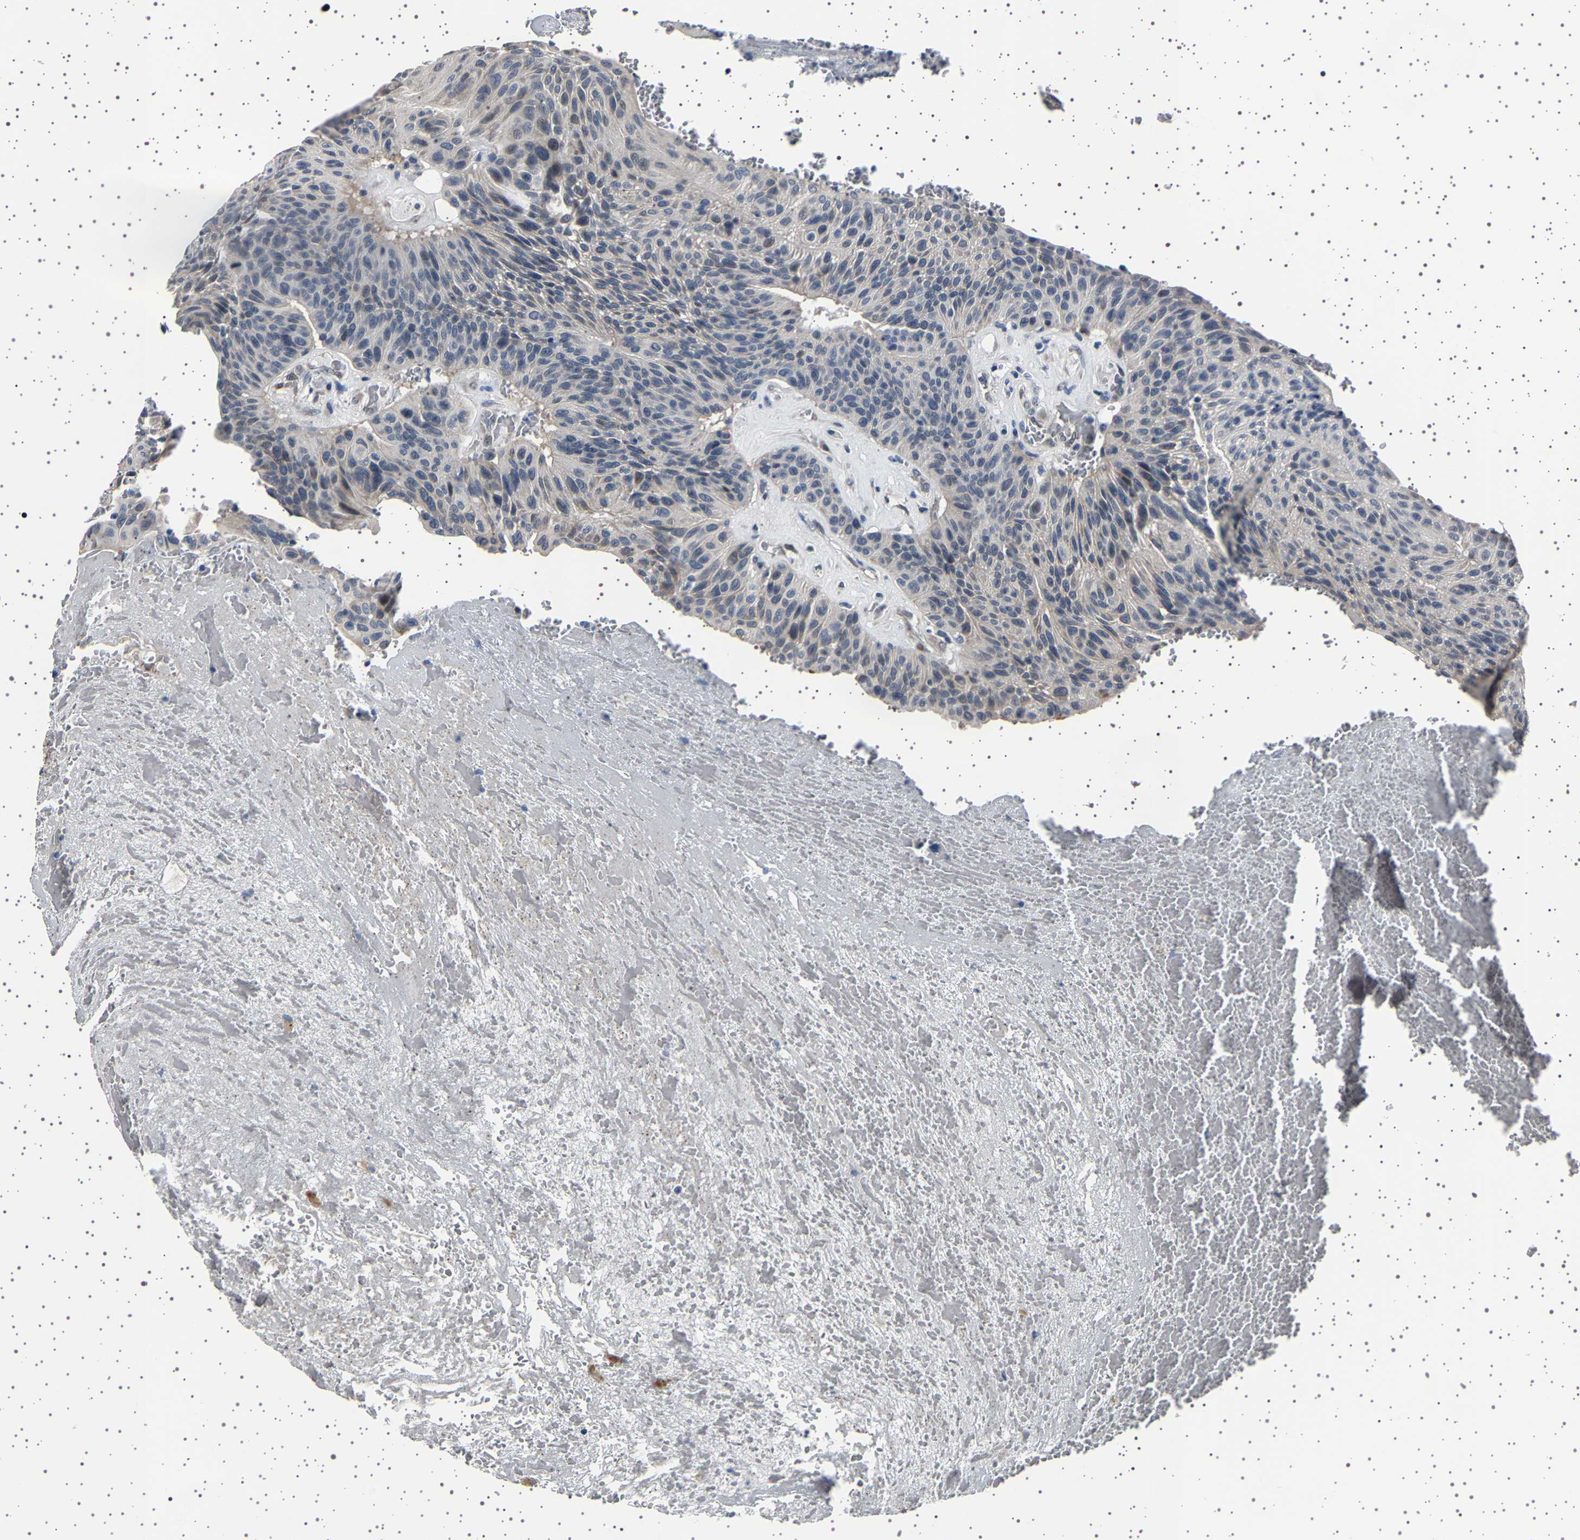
{"staining": {"intensity": "weak", "quantity": "<25%", "location": "cytoplasmic/membranous"}, "tissue": "urothelial cancer", "cell_type": "Tumor cells", "image_type": "cancer", "snomed": [{"axis": "morphology", "description": "Urothelial carcinoma, High grade"}, {"axis": "topography", "description": "Urinary bladder"}], "caption": "High magnification brightfield microscopy of urothelial carcinoma (high-grade) stained with DAB (3,3'-diaminobenzidine) (brown) and counterstained with hematoxylin (blue): tumor cells show no significant staining. (Brightfield microscopy of DAB immunohistochemistry (IHC) at high magnification).", "gene": "IL10RB", "patient": {"sex": "male", "age": 66}}